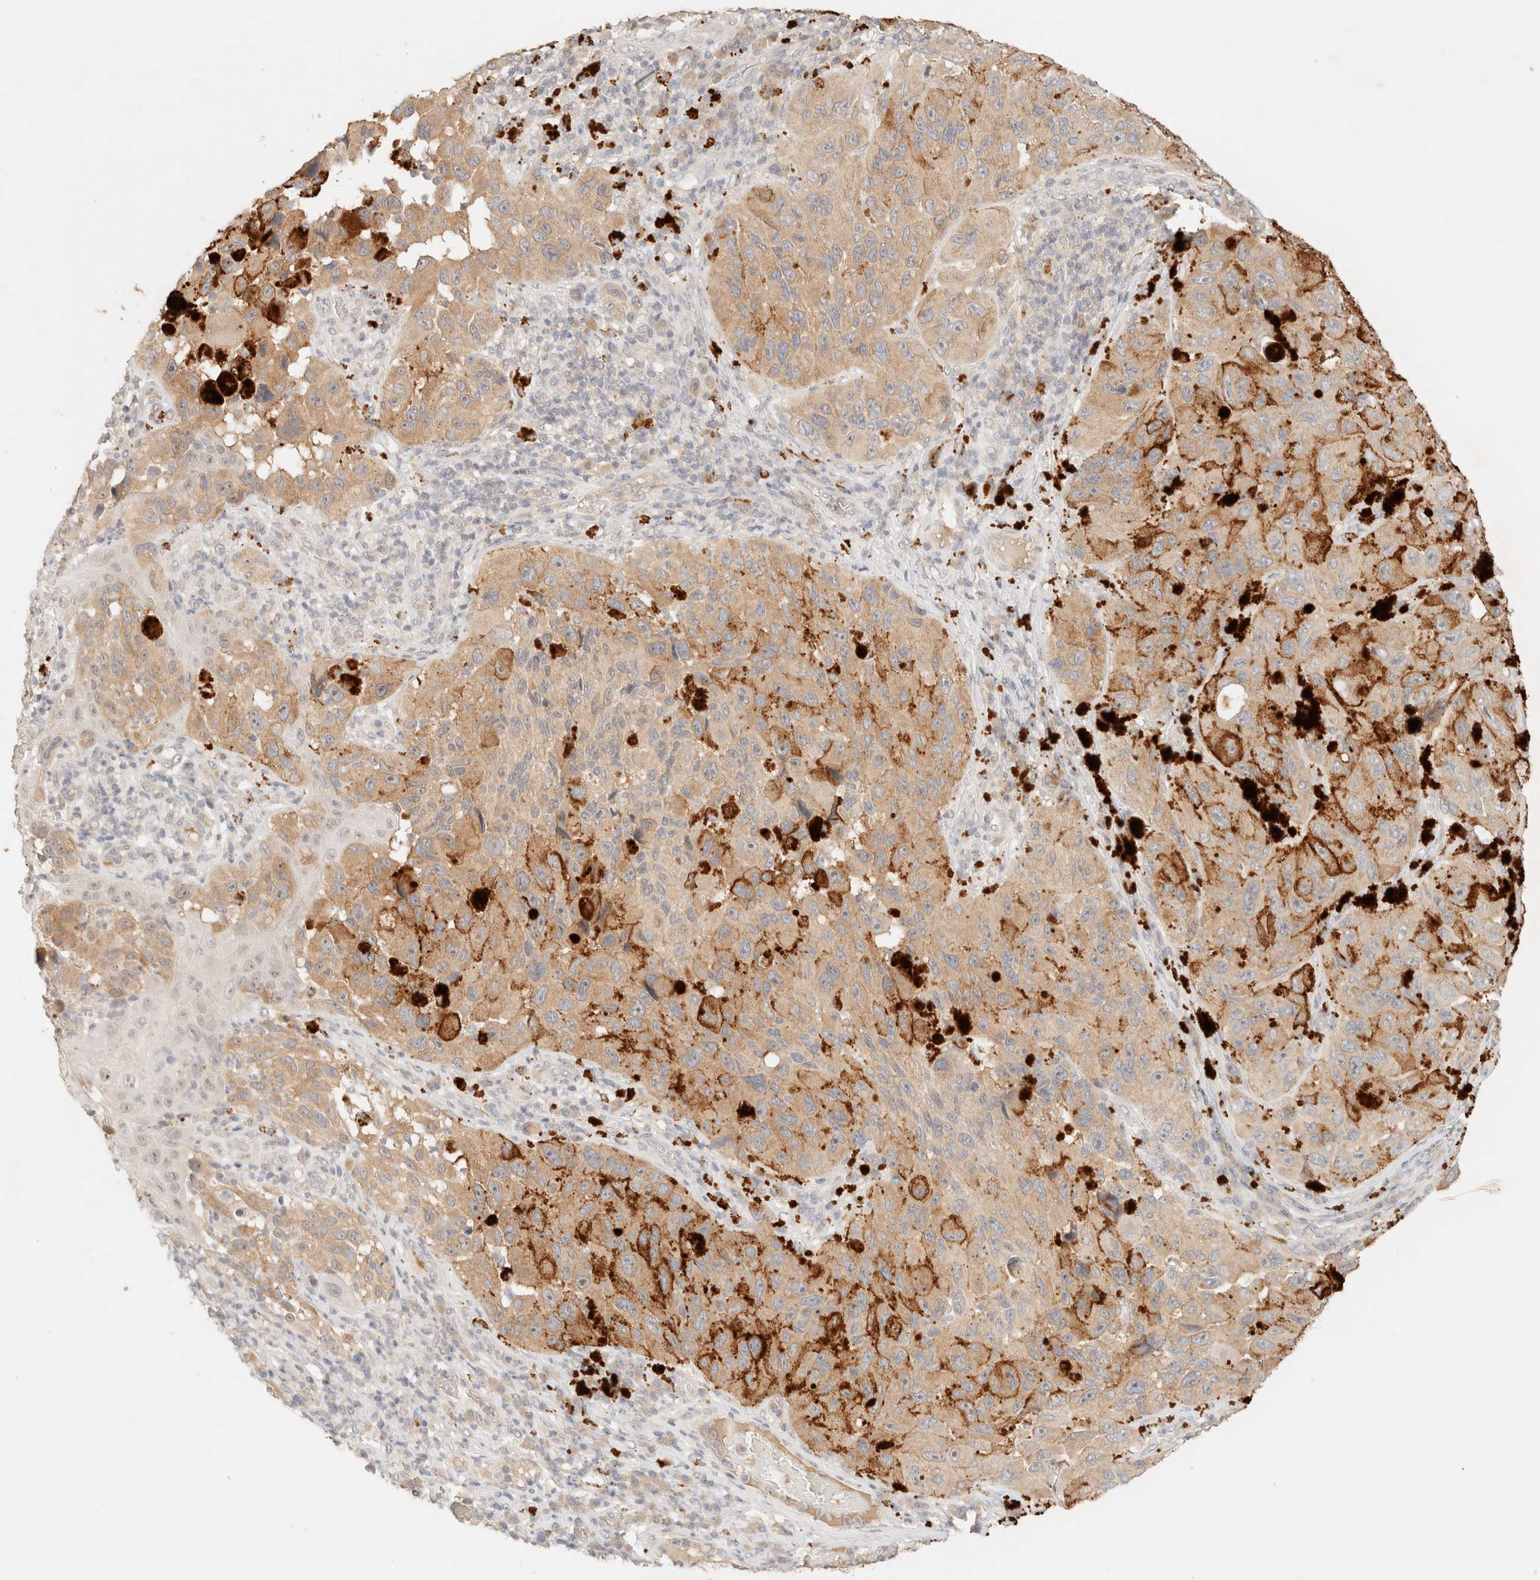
{"staining": {"intensity": "weak", "quantity": ">75%", "location": "cytoplasmic/membranous"}, "tissue": "melanoma", "cell_type": "Tumor cells", "image_type": "cancer", "snomed": [{"axis": "morphology", "description": "Malignant melanoma, NOS"}, {"axis": "topography", "description": "Skin"}], "caption": "Weak cytoplasmic/membranous positivity is seen in approximately >75% of tumor cells in malignant melanoma.", "gene": "SARM1", "patient": {"sex": "female", "age": 73}}